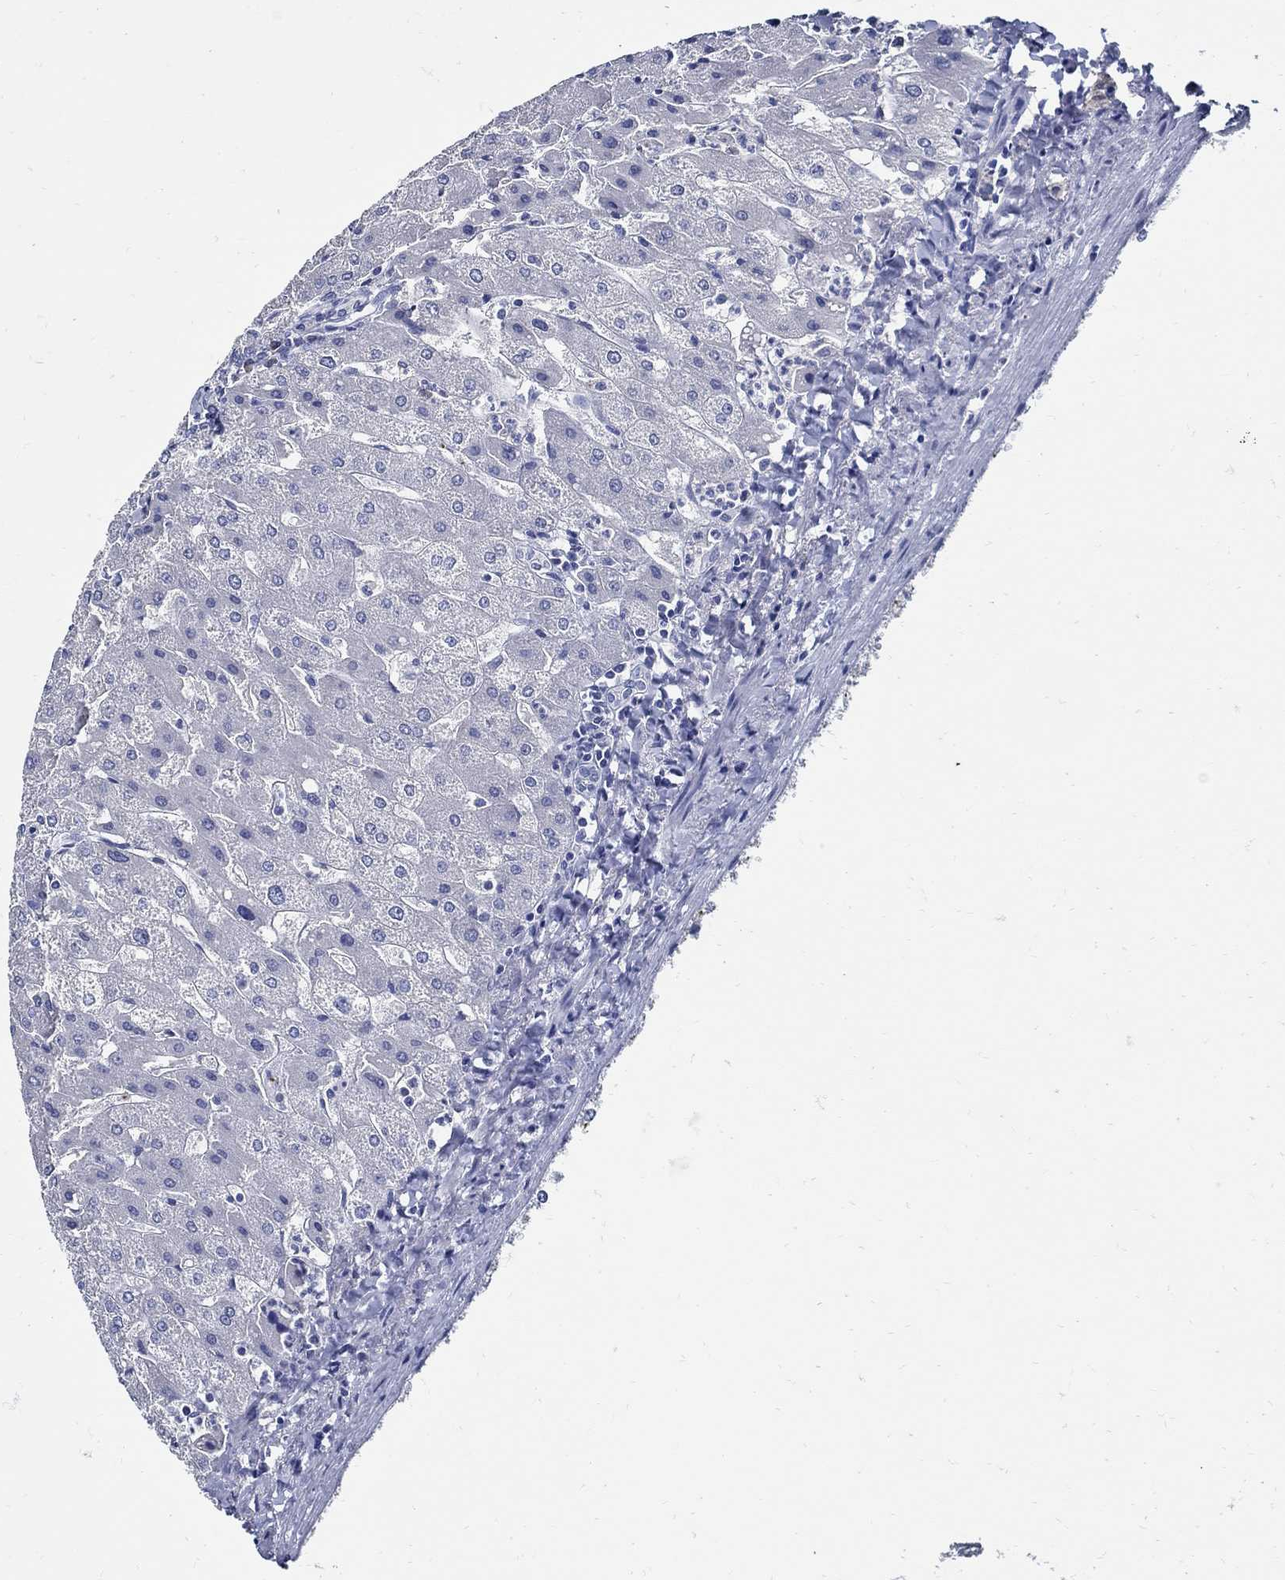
{"staining": {"intensity": "negative", "quantity": "none", "location": "none"}, "tissue": "liver", "cell_type": "Cholangiocytes", "image_type": "normal", "snomed": [{"axis": "morphology", "description": "Normal tissue, NOS"}, {"axis": "topography", "description": "Liver"}], "caption": "High magnification brightfield microscopy of benign liver stained with DAB (brown) and counterstained with hematoxylin (blue): cholangiocytes show no significant positivity.", "gene": "PRX", "patient": {"sex": "male", "age": 67}}